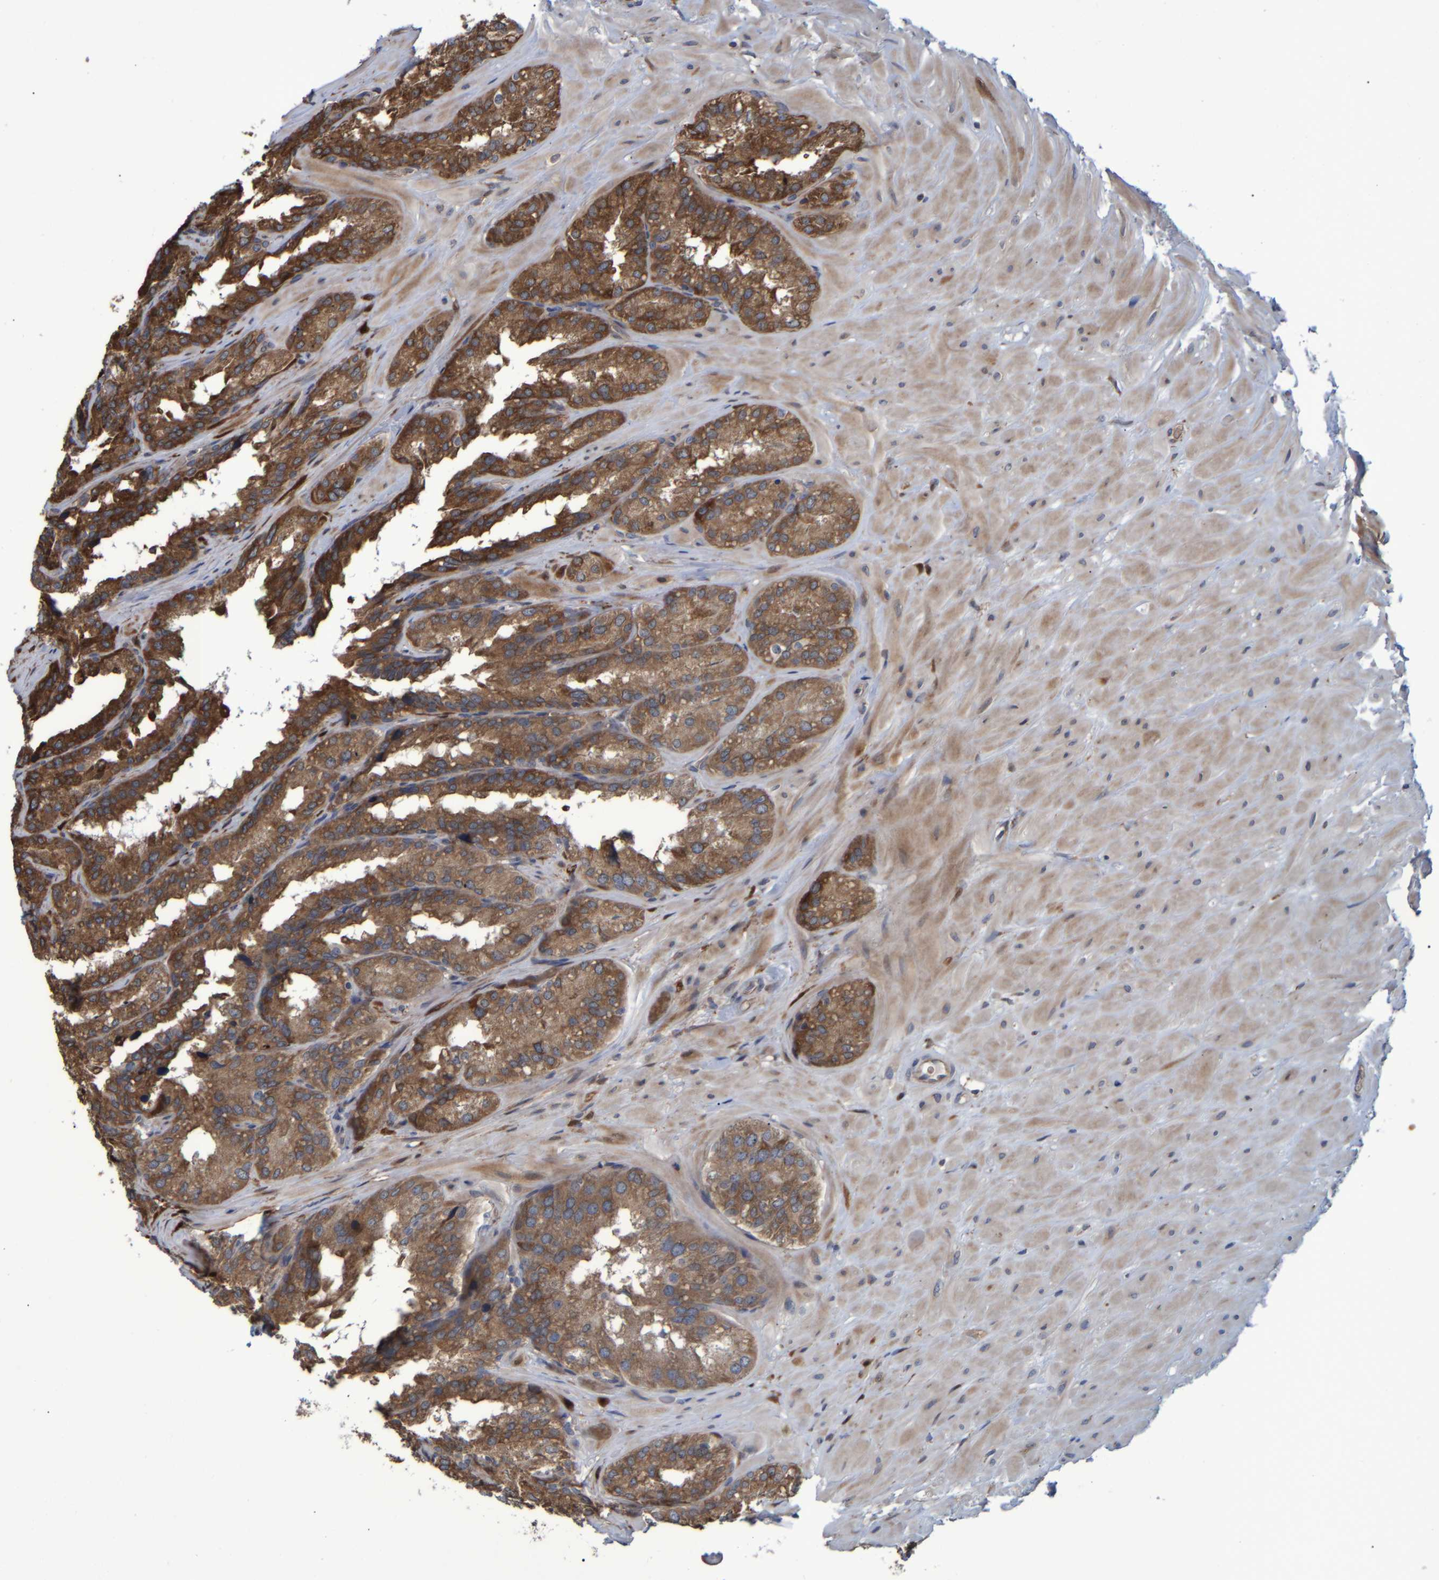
{"staining": {"intensity": "moderate", "quantity": ">75%", "location": "cytoplasmic/membranous"}, "tissue": "seminal vesicle", "cell_type": "Glandular cells", "image_type": "normal", "snomed": [{"axis": "morphology", "description": "Normal tissue, NOS"}, {"axis": "topography", "description": "Prostate"}, {"axis": "topography", "description": "Seminal veicle"}], "caption": "Moderate cytoplasmic/membranous protein staining is identified in about >75% of glandular cells in seminal vesicle. (DAB (3,3'-diaminobenzidine) IHC with brightfield microscopy, high magnification).", "gene": "SPAG5", "patient": {"sex": "male", "age": 51}}